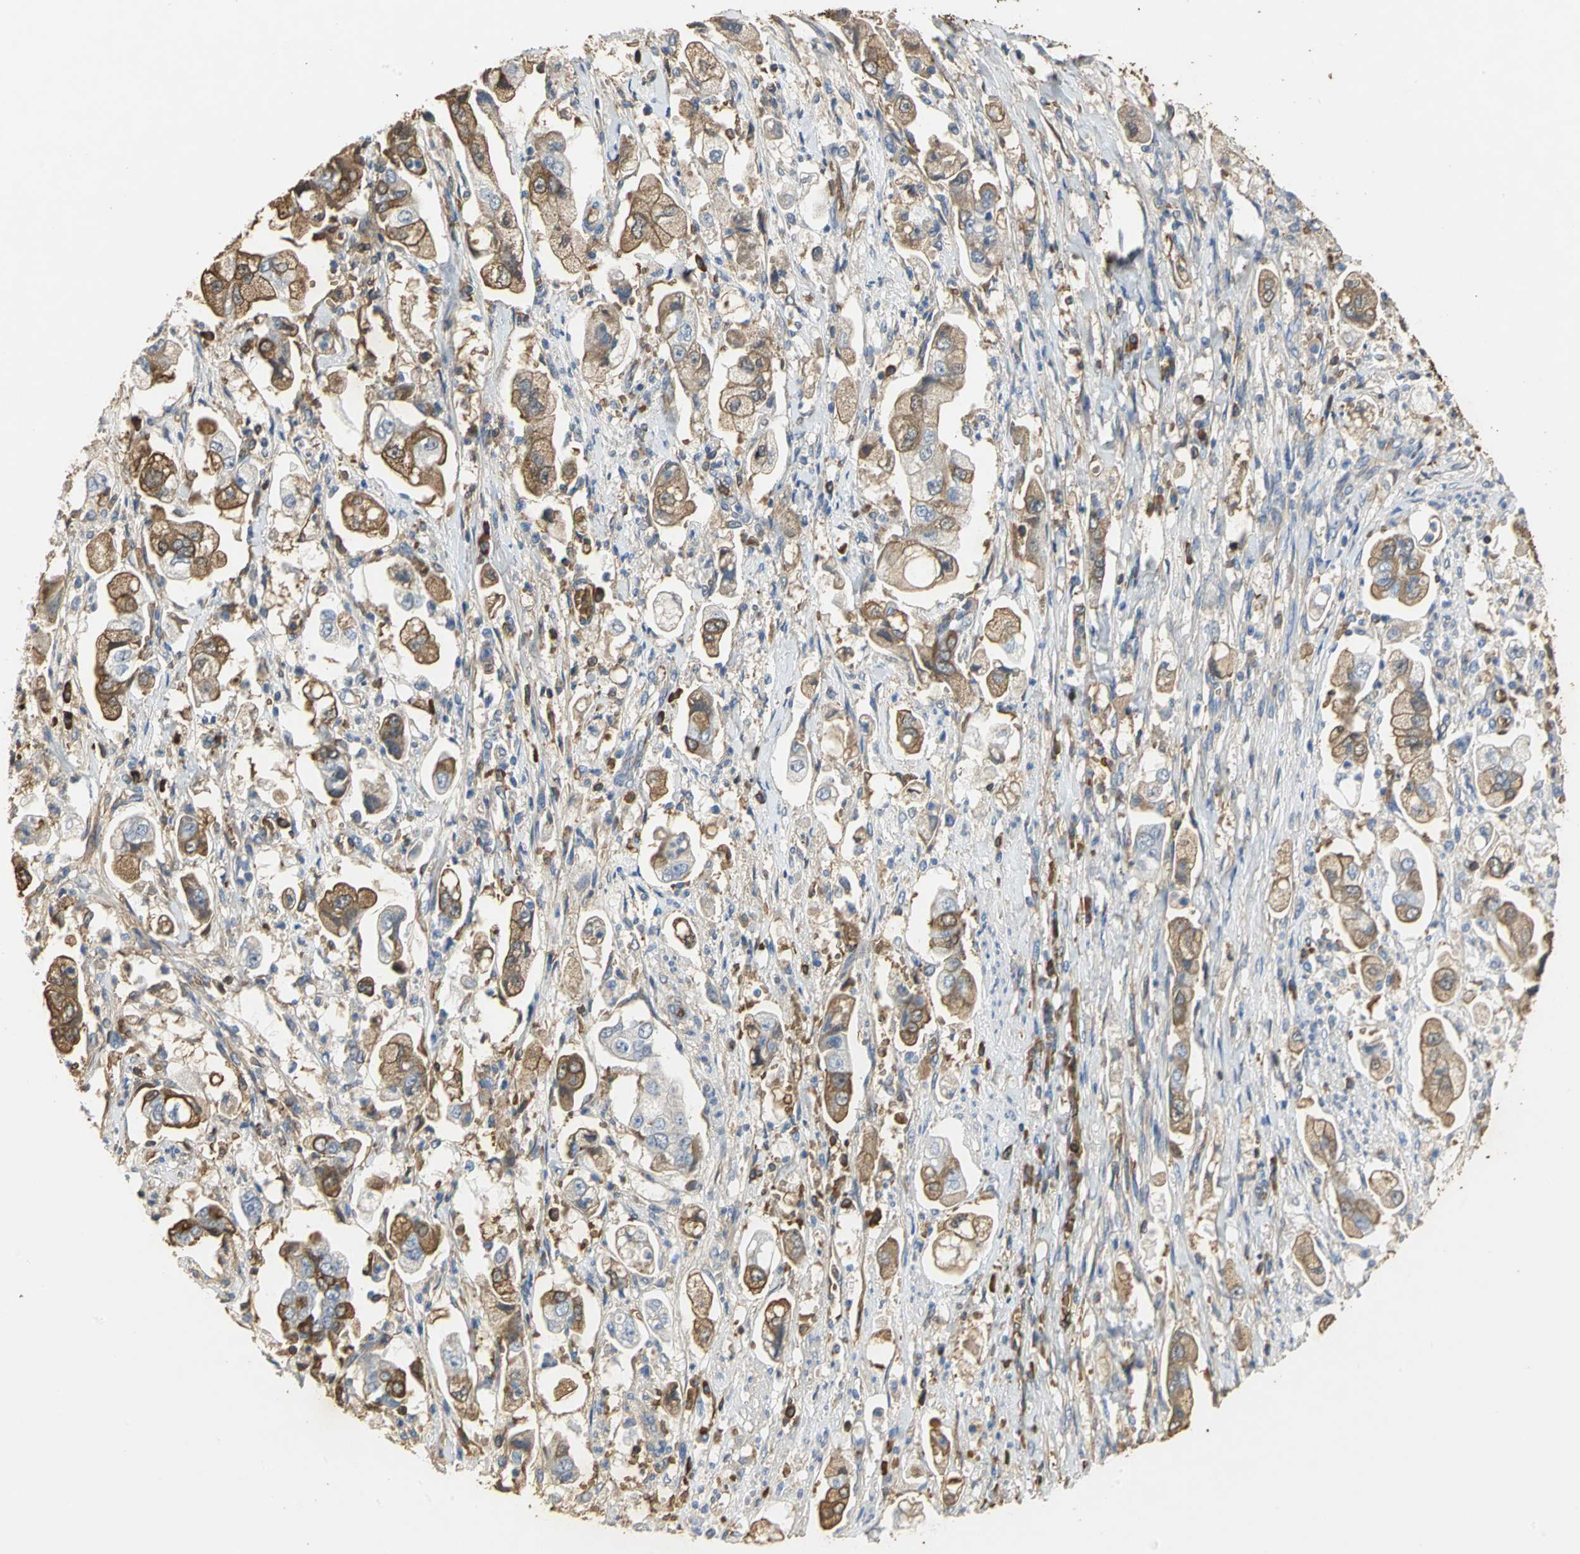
{"staining": {"intensity": "strong", "quantity": ">75%", "location": "cytoplasmic/membranous"}, "tissue": "stomach cancer", "cell_type": "Tumor cells", "image_type": "cancer", "snomed": [{"axis": "morphology", "description": "Adenocarcinoma, NOS"}, {"axis": "topography", "description": "Stomach"}], "caption": "IHC of human stomach cancer shows high levels of strong cytoplasmic/membranous positivity in approximately >75% of tumor cells.", "gene": "TREM1", "patient": {"sex": "male", "age": 62}}